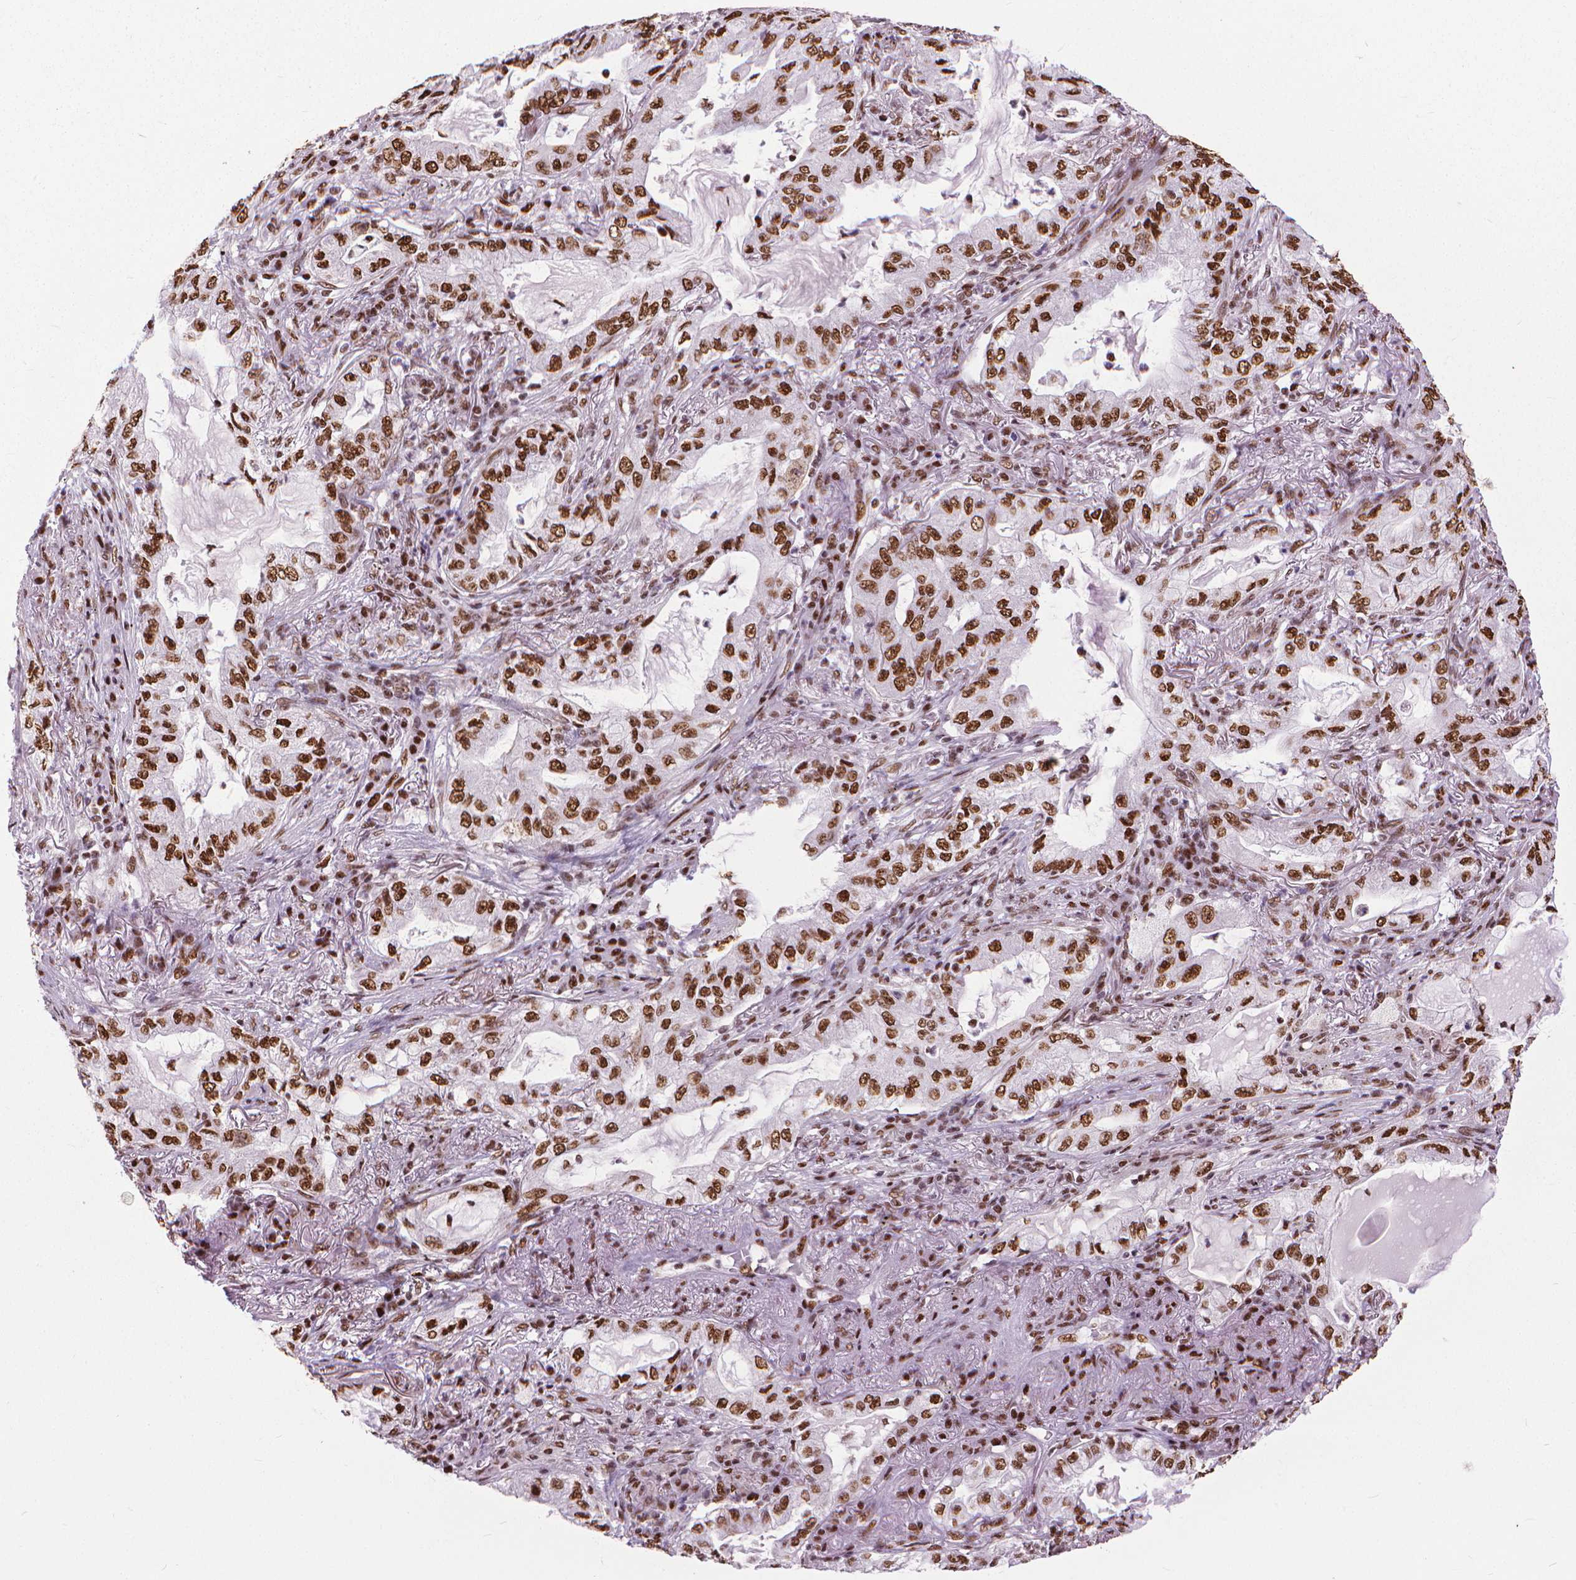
{"staining": {"intensity": "moderate", "quantity": ">75%", "location": "nuclear"}, "tissue": "lung cancer", "cell_type": "Tumor cells", "image_type": "cancer", "snomed": [{"axis": "morphology", "description": "Adenocarcinoma, NOS"}, {"axis": "topography", "description": "Lung"}], "caption": "IHC image of human lung cancer (adenocarcinoma) stained for a protein (brown), which demonstrates medium levels of moderate nuclear positivity in approximately >75% of tumor cells.", "gene": "AKAP8", "patient": {"sex": "female", "age": 73}}